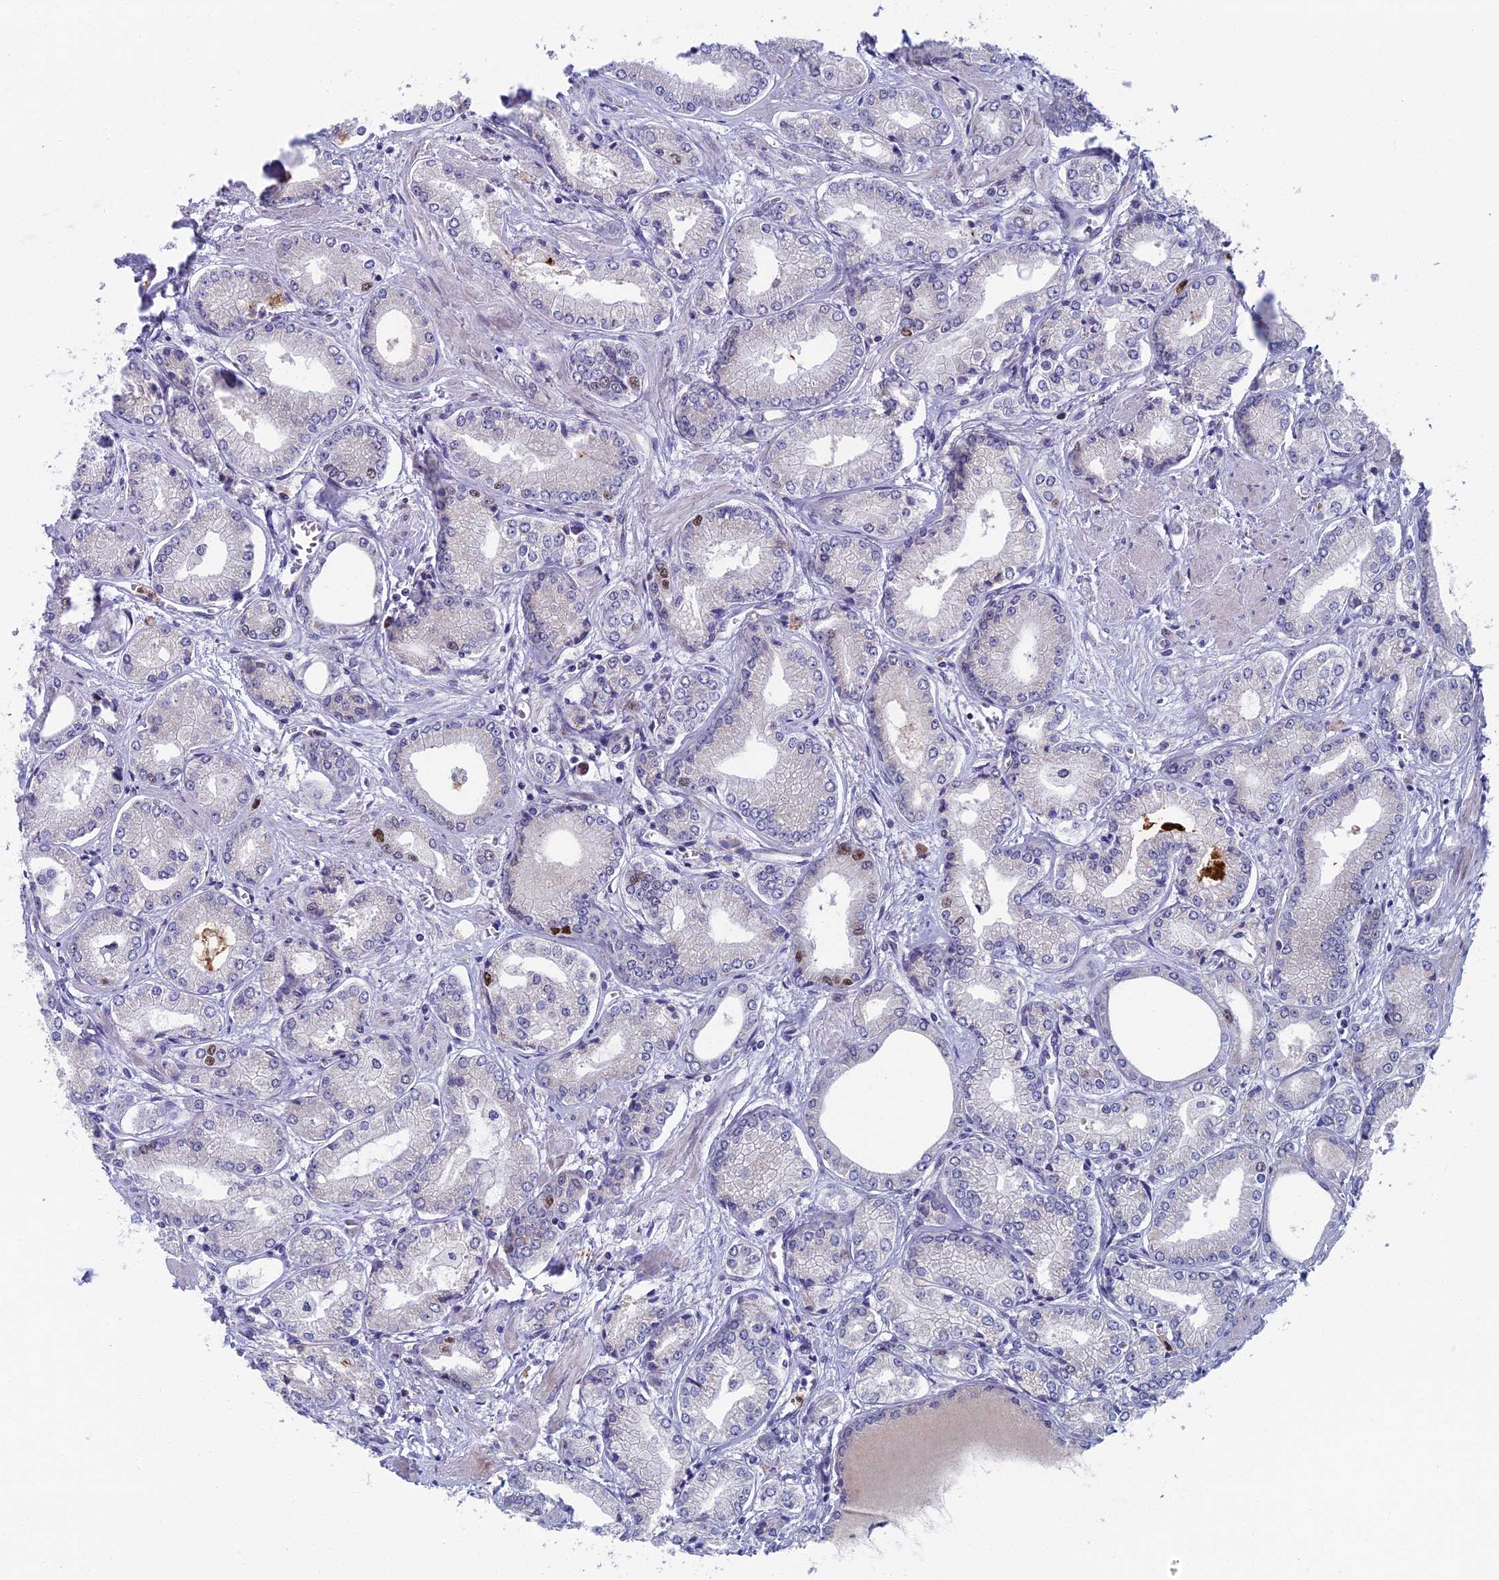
{"staining": {"intensity": "moderate", "quantity": "<25%", "location": "nuclear"}, "tissue": "prostate cancer", "cell_type": "Tumor cells", "image_type": "cancer", "snomed": [{"axis": "morphology", "description": "Adenocarcinoma, Low grade"}, {"axis": "topography", "description": "Prostate"}], "caption": "A micrograph of human prostate cancer stained for a protein shows moderate nuclear brown staining in tumor cells. (DAB (3,3'-diaminobenzidine) IHC with brightfield microscopy, high magnification).", "gene": "LIG1", "patient": {"sex": "male", "age": 60}}